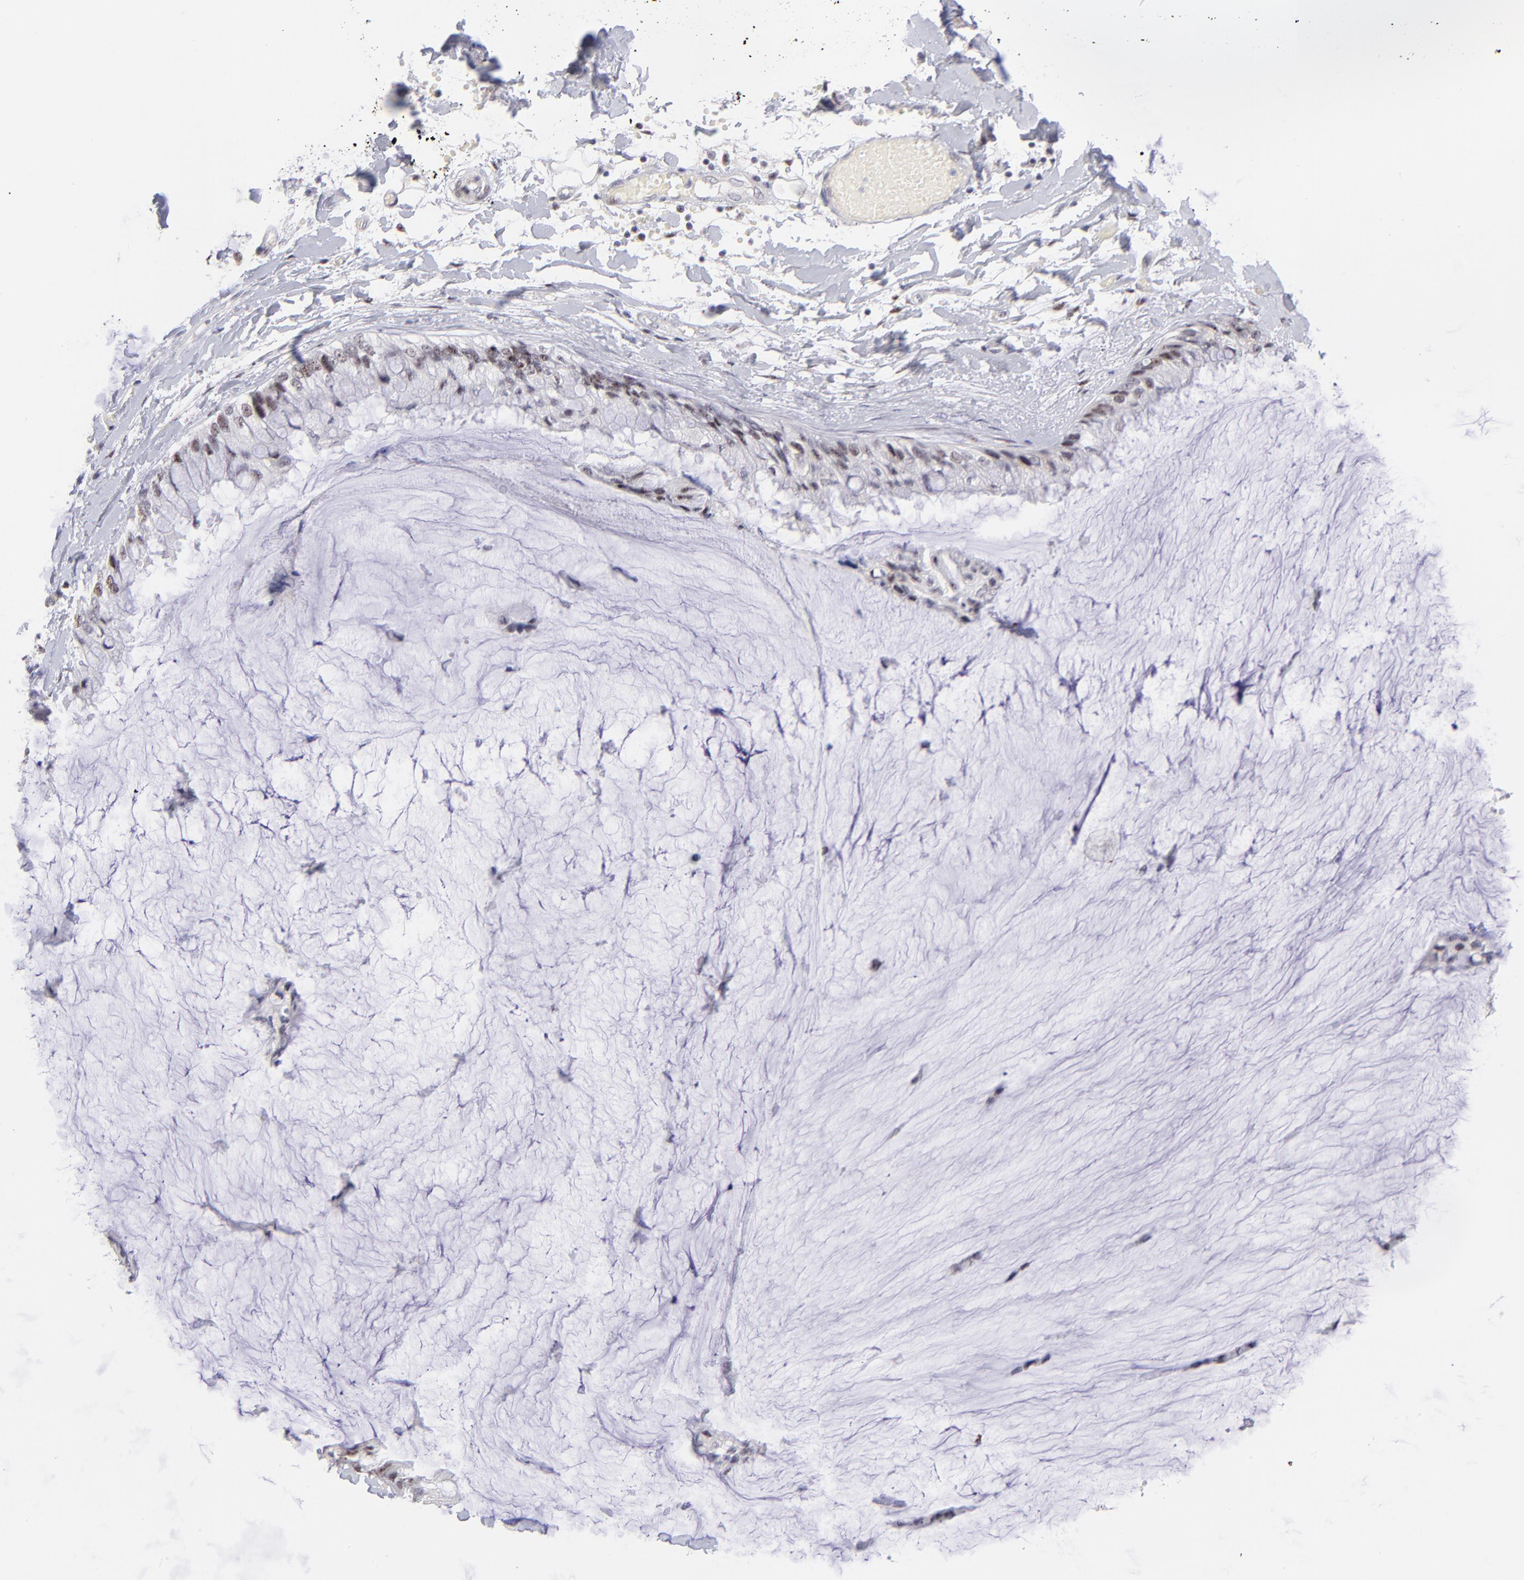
{"staining": {"intensity": "moderate", "quantity": ">75%", "location": "nuclear"}, "tissue": "ovarian cancer", "cell_type": "Tumor cells", "image_type": "cancer", "snomed": [{"axis": "morphology", "description": "Cystadenocarcinoma, mucinous, NOS"}, {"axis": "topography", "description": "Ovary"}], "caption": "A high-resolution photomicrograph shows IHC staining of ovarian mucinous cystadenocarcinoma, which displays moderate nuclear staining in approximately >75% of tumor cells.", "gene": "CDC25C", "patient": {"sex": "female", "age": 39}}